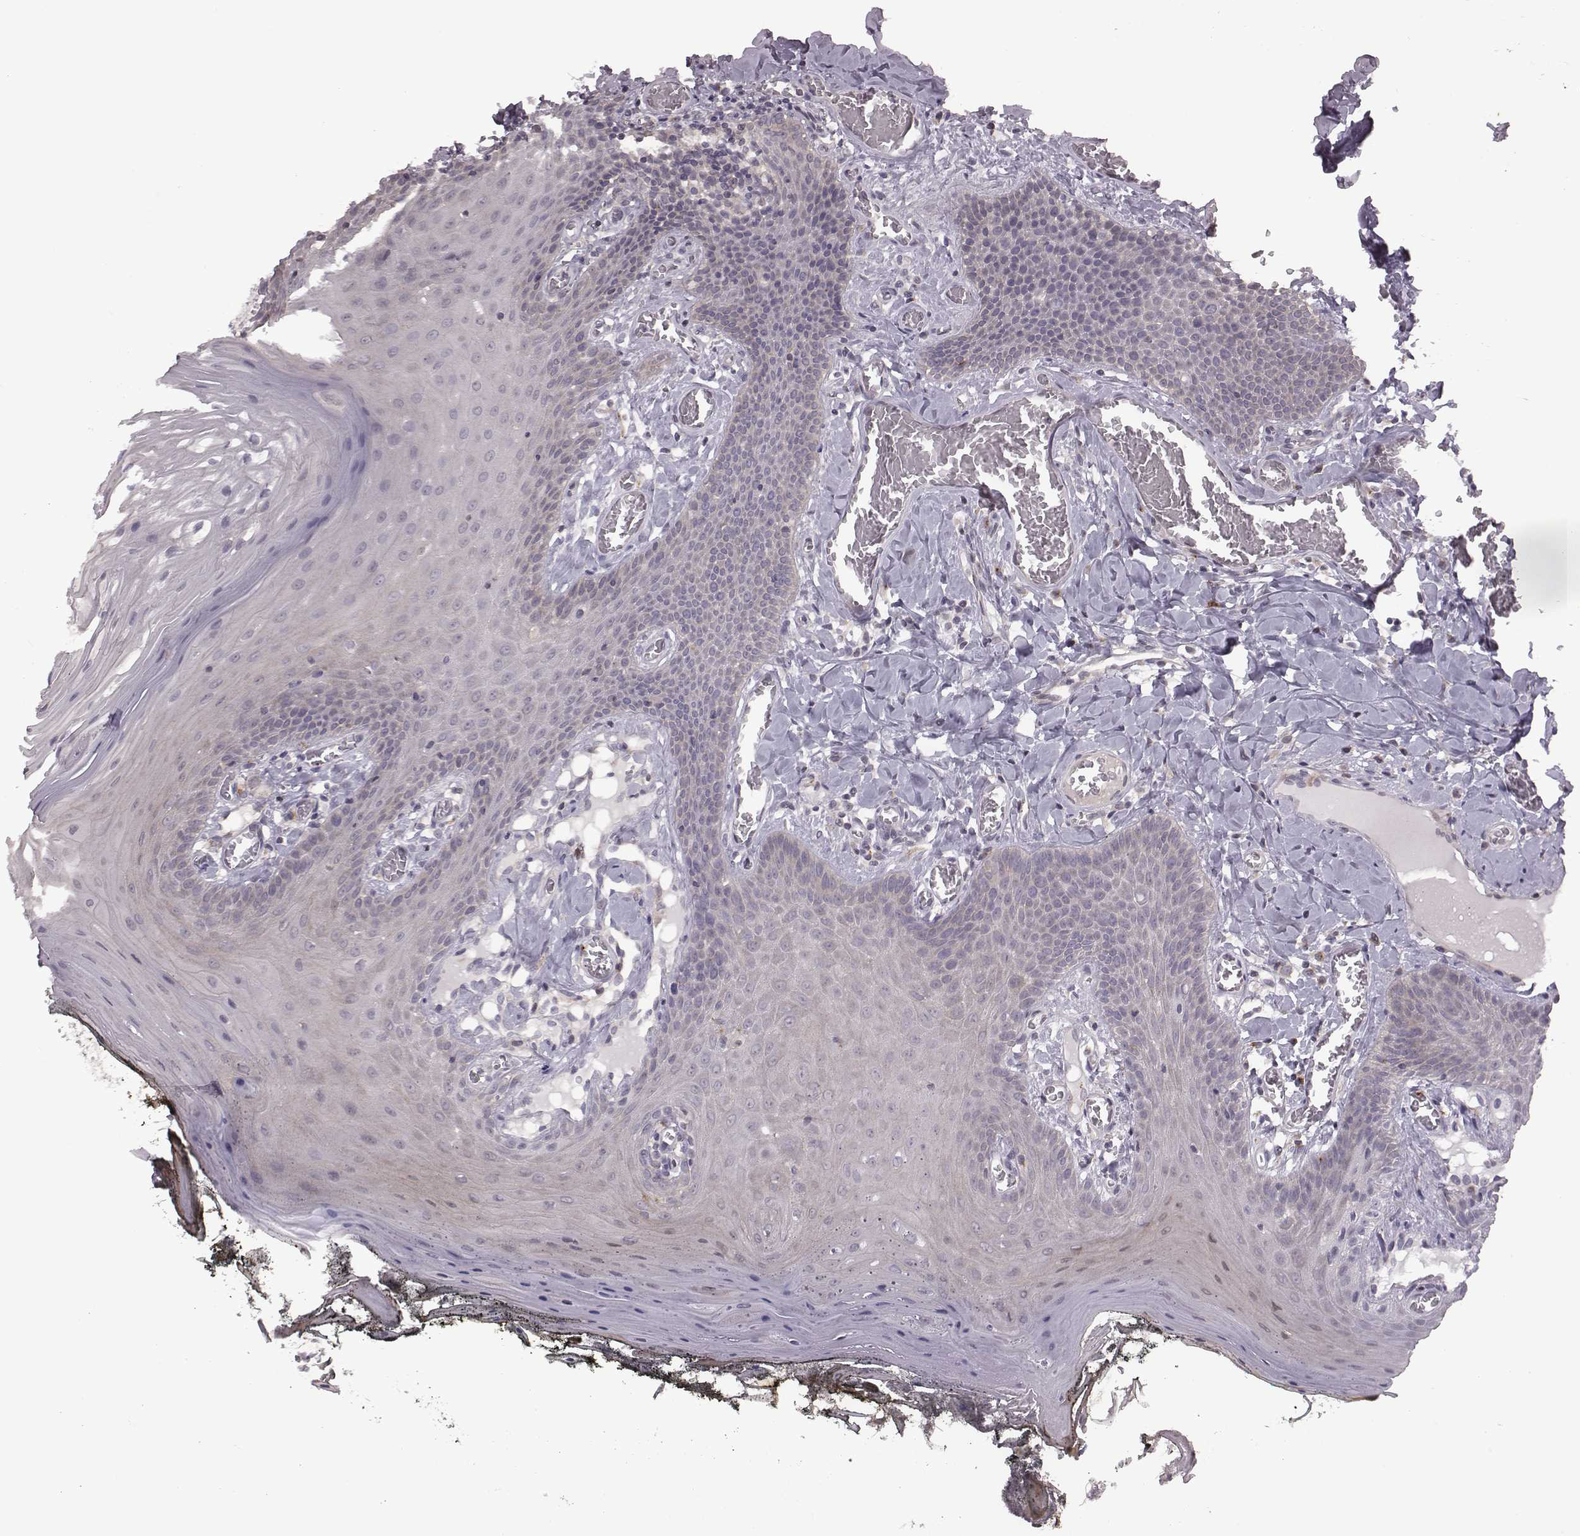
{"staining": {"intensity": "negative", "quantity": "none", "location": "none"}, "tissue": "oral mucosa", "cell_type": "Squamous epithelial cells", "image_type": "normal", "snomed": [{"axis": "morphology", "description": "Normal tissue, NOS"}, {"axis": "topography", "description": "Oral tissue"}], "caption": "High magnification brightfield microscopy of benign oral mucosa stained with DAB (brown) and counterstained with hematoxylin (blue): squamous epithelial cells show no significant expression. (Immunohistochemistry (ihc), brightfield microscopy, high magnification).", "gene": "BICDL1", "patient": {"sex": "male", "age": 9}}